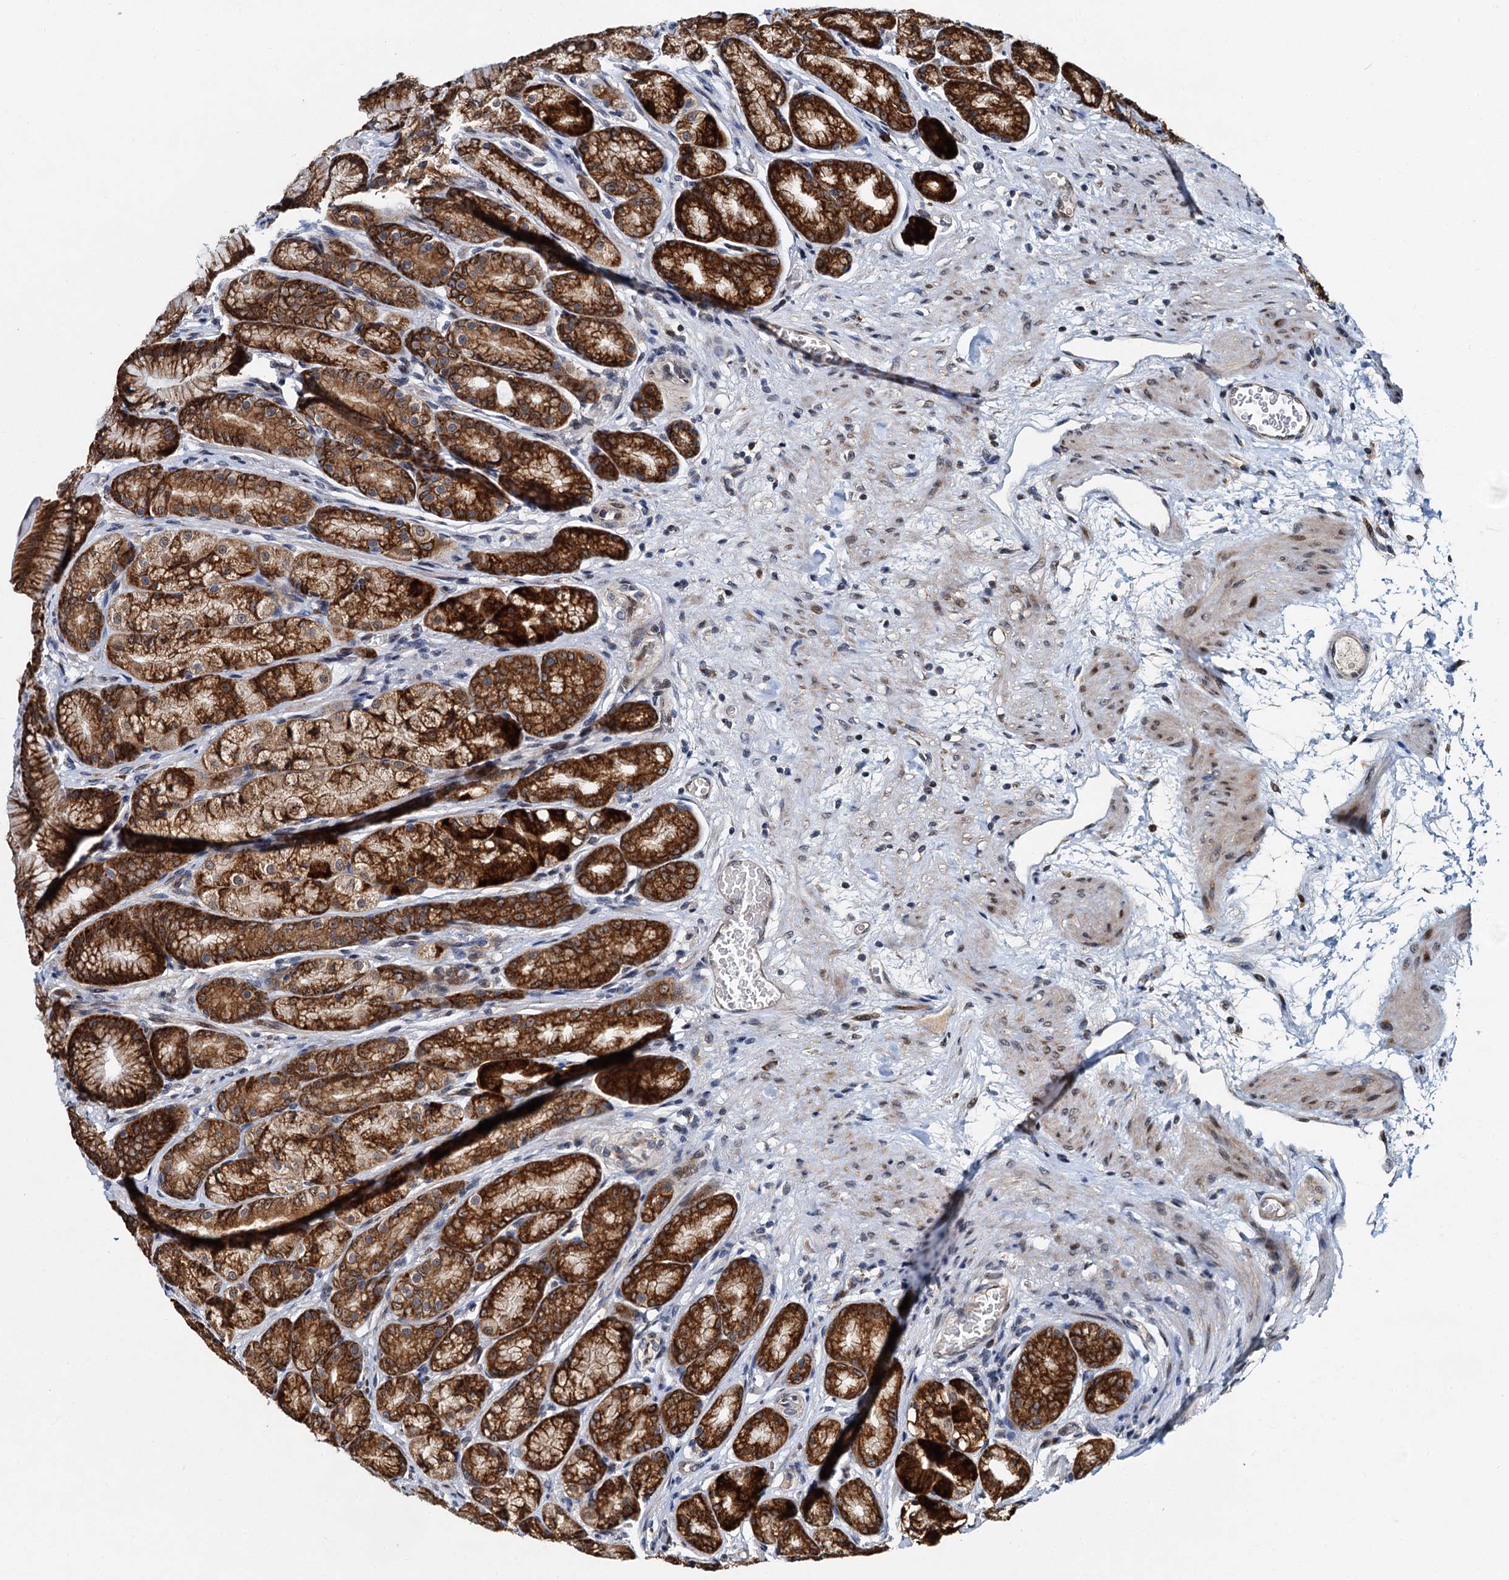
{"staining": {"intensity": "strong", "quantity": ">75%", "location": "cytoplasmic/membranous"}, "tissue": "stomach", "cell_type": "Glandular cells", "image_type": "normal", "snomed": [{"axis": "morphology", "description": "Normal tissue, NOS"}, {"axis": "morphology", "description": "Adenocarcinoma, NOS"}, {"axis": "morphology", "description": "Adenocarcinoma, High grade"}, {"axis": "topography", "description": "Stomach, upper"}, {"axis": "topography", "description": "Stomach"}], "caption": "Immunohistochemistry (IHC) histopathology image of unremarkable stomach: stomach stained using IHC reveals high levels of strong protein expression localized specifically in the cytoplasmic/membranous of glandular cells, appearing as a cytoplasmic/membranous brown color.", "gene": "DNAJC21", "patient": {"sex": "female", "age": 65}}